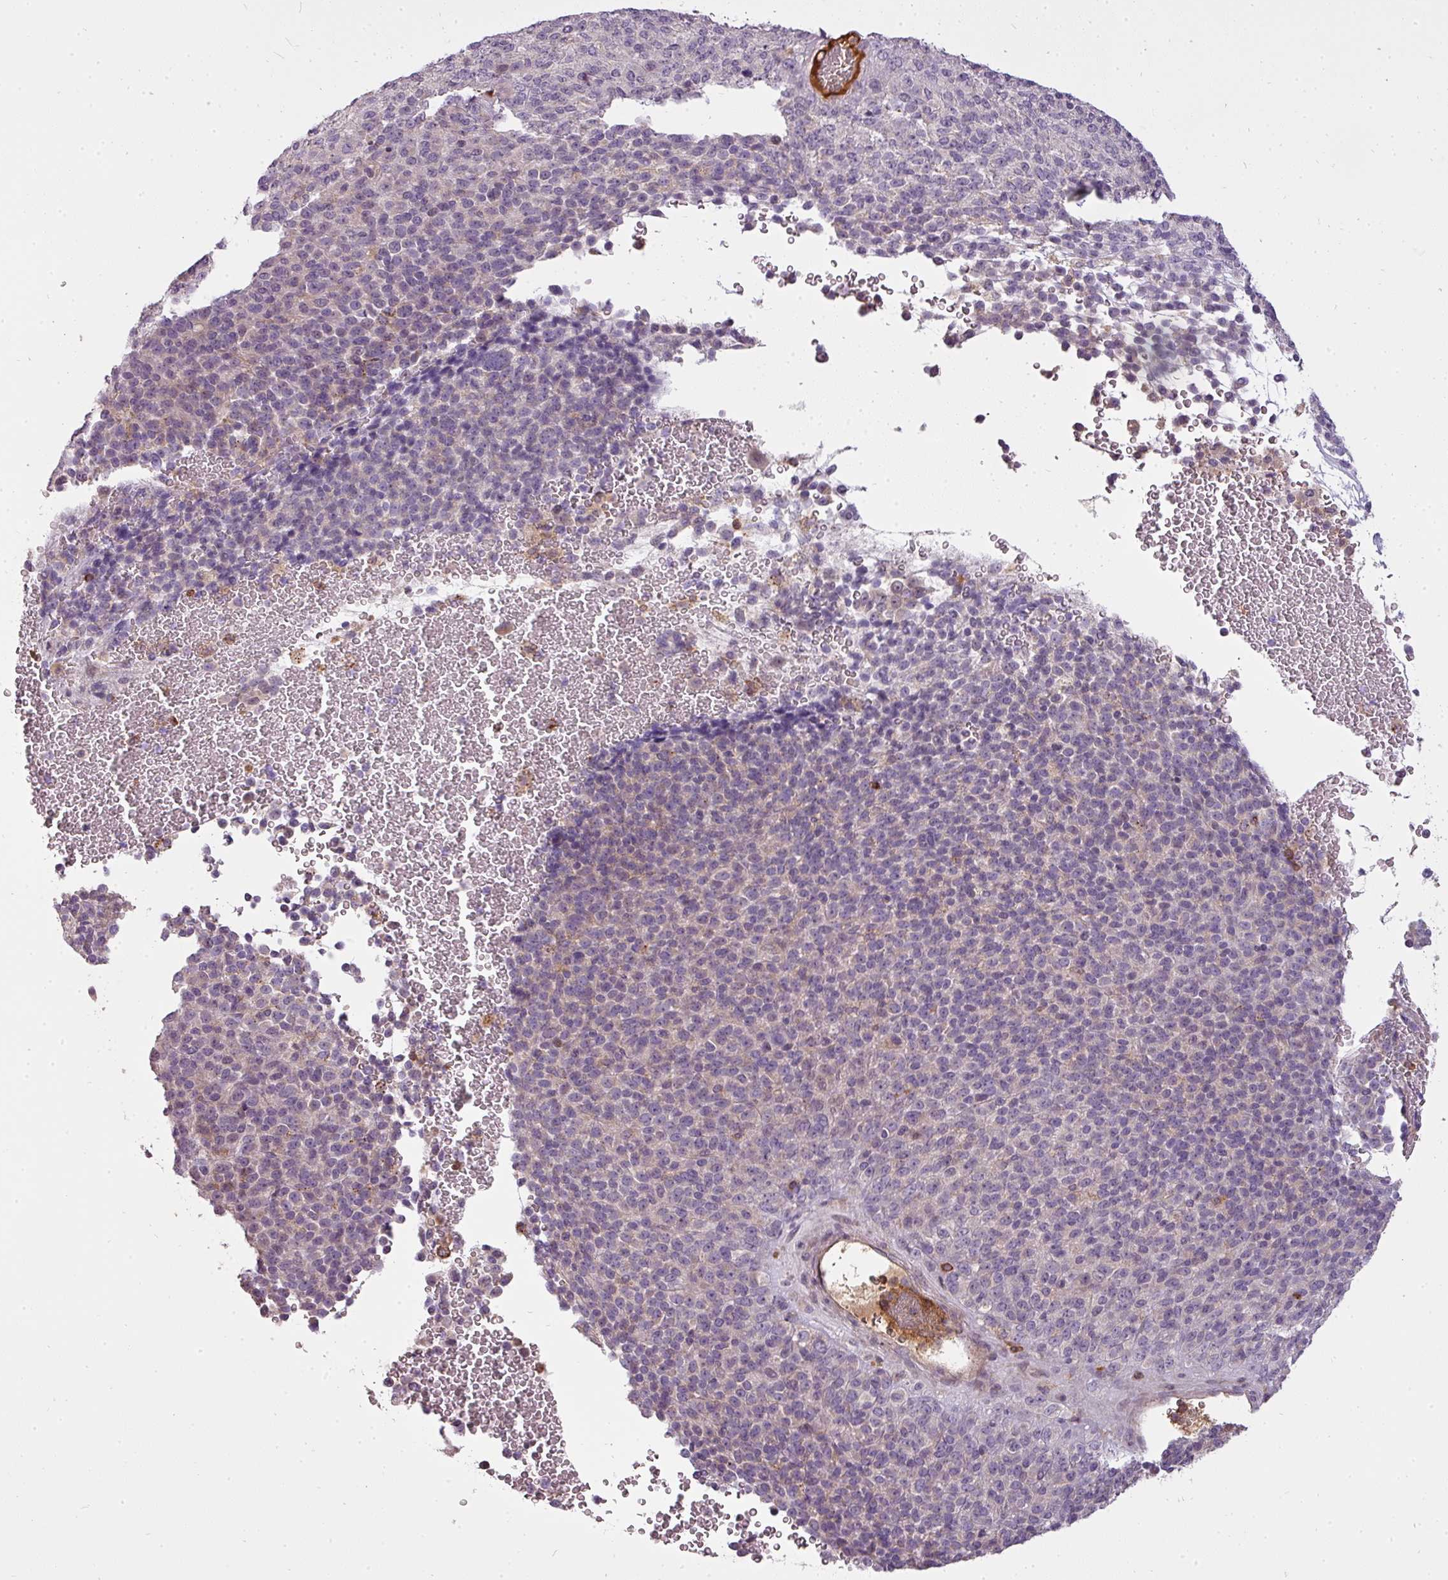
{"staining": {"intensity": "negative", "quantity": "none", "location": "none"}, "tissue": "melanoma", "cell_type": "Tumor cells", "image_type": "cancer", "snomed": [{"axis": "morphology", "description": "Malignant melanoma, Metastatic site"}, {"axis": "topography", "description": "Brain"}], "caption": "Melanoma was stained to show a protein in brown. There is no significant staining in tumor cells.", "gene": "STK4", "patient": {"sex": "female", "age": 56}}